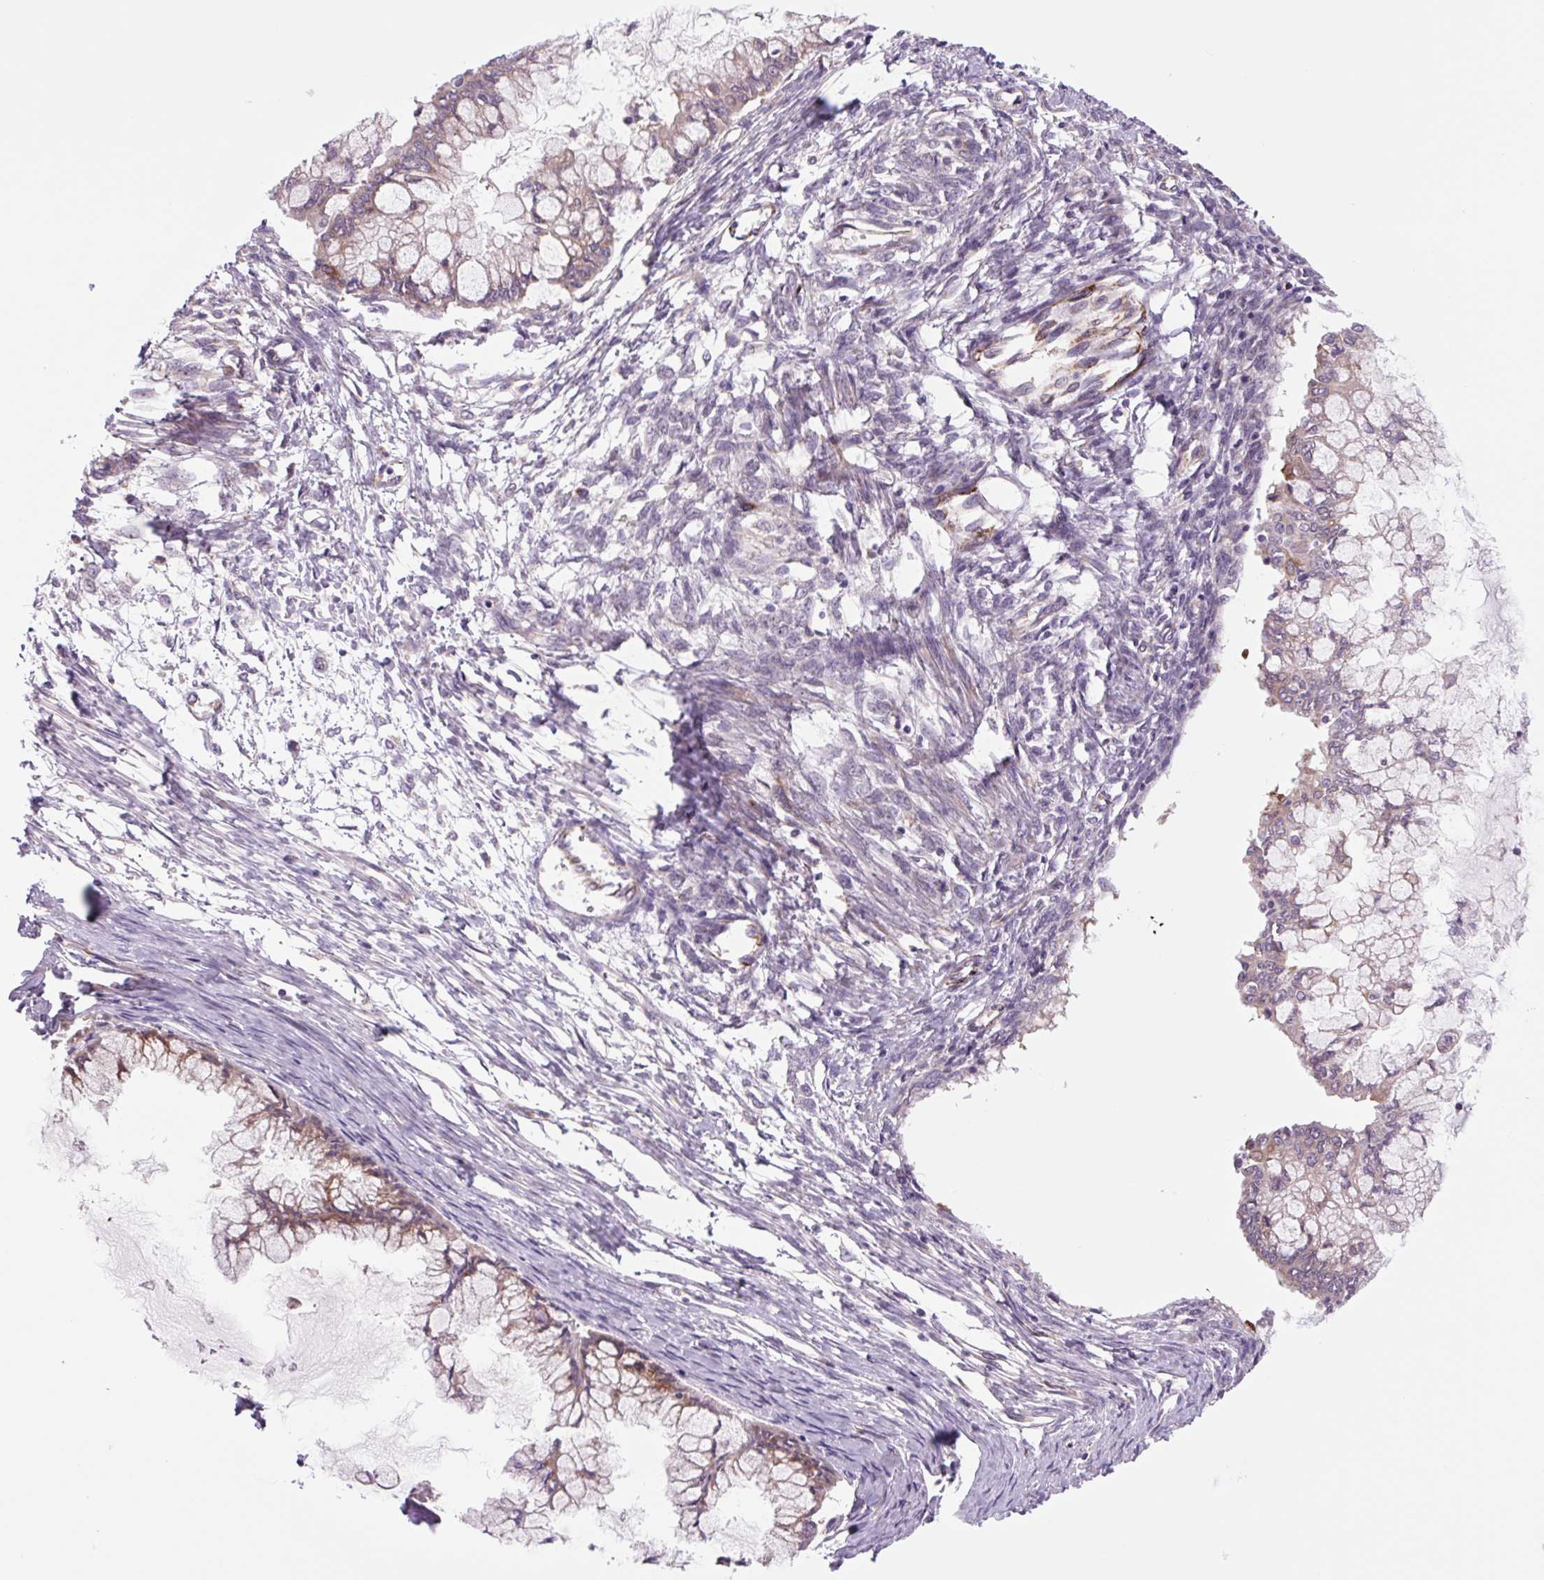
{"staining": {"intensity": "moderate", "quantity": "25%-75%", "location": "cytoplasmic/membranous"}, "tissue": "ovarian cancer", "cell_type": "Tumor cells", "image_type": "cancer", "snomed": [{"axis": "morphology", "description": "Cystadenocarcinoma, mucinous, NOS"}, {"axis": "topography", "description": "Ovary"}], "caption": "Immunohistochemistry (IHC) of ovarian mucinous cystadenocarcinoma shows medium levels of moderate cytoplasmic/membranous positivity in approximately 25%-75% of tumor cells.", "gene": "PLA2G4A", "patient": {"sex": "female", "age": 34}}